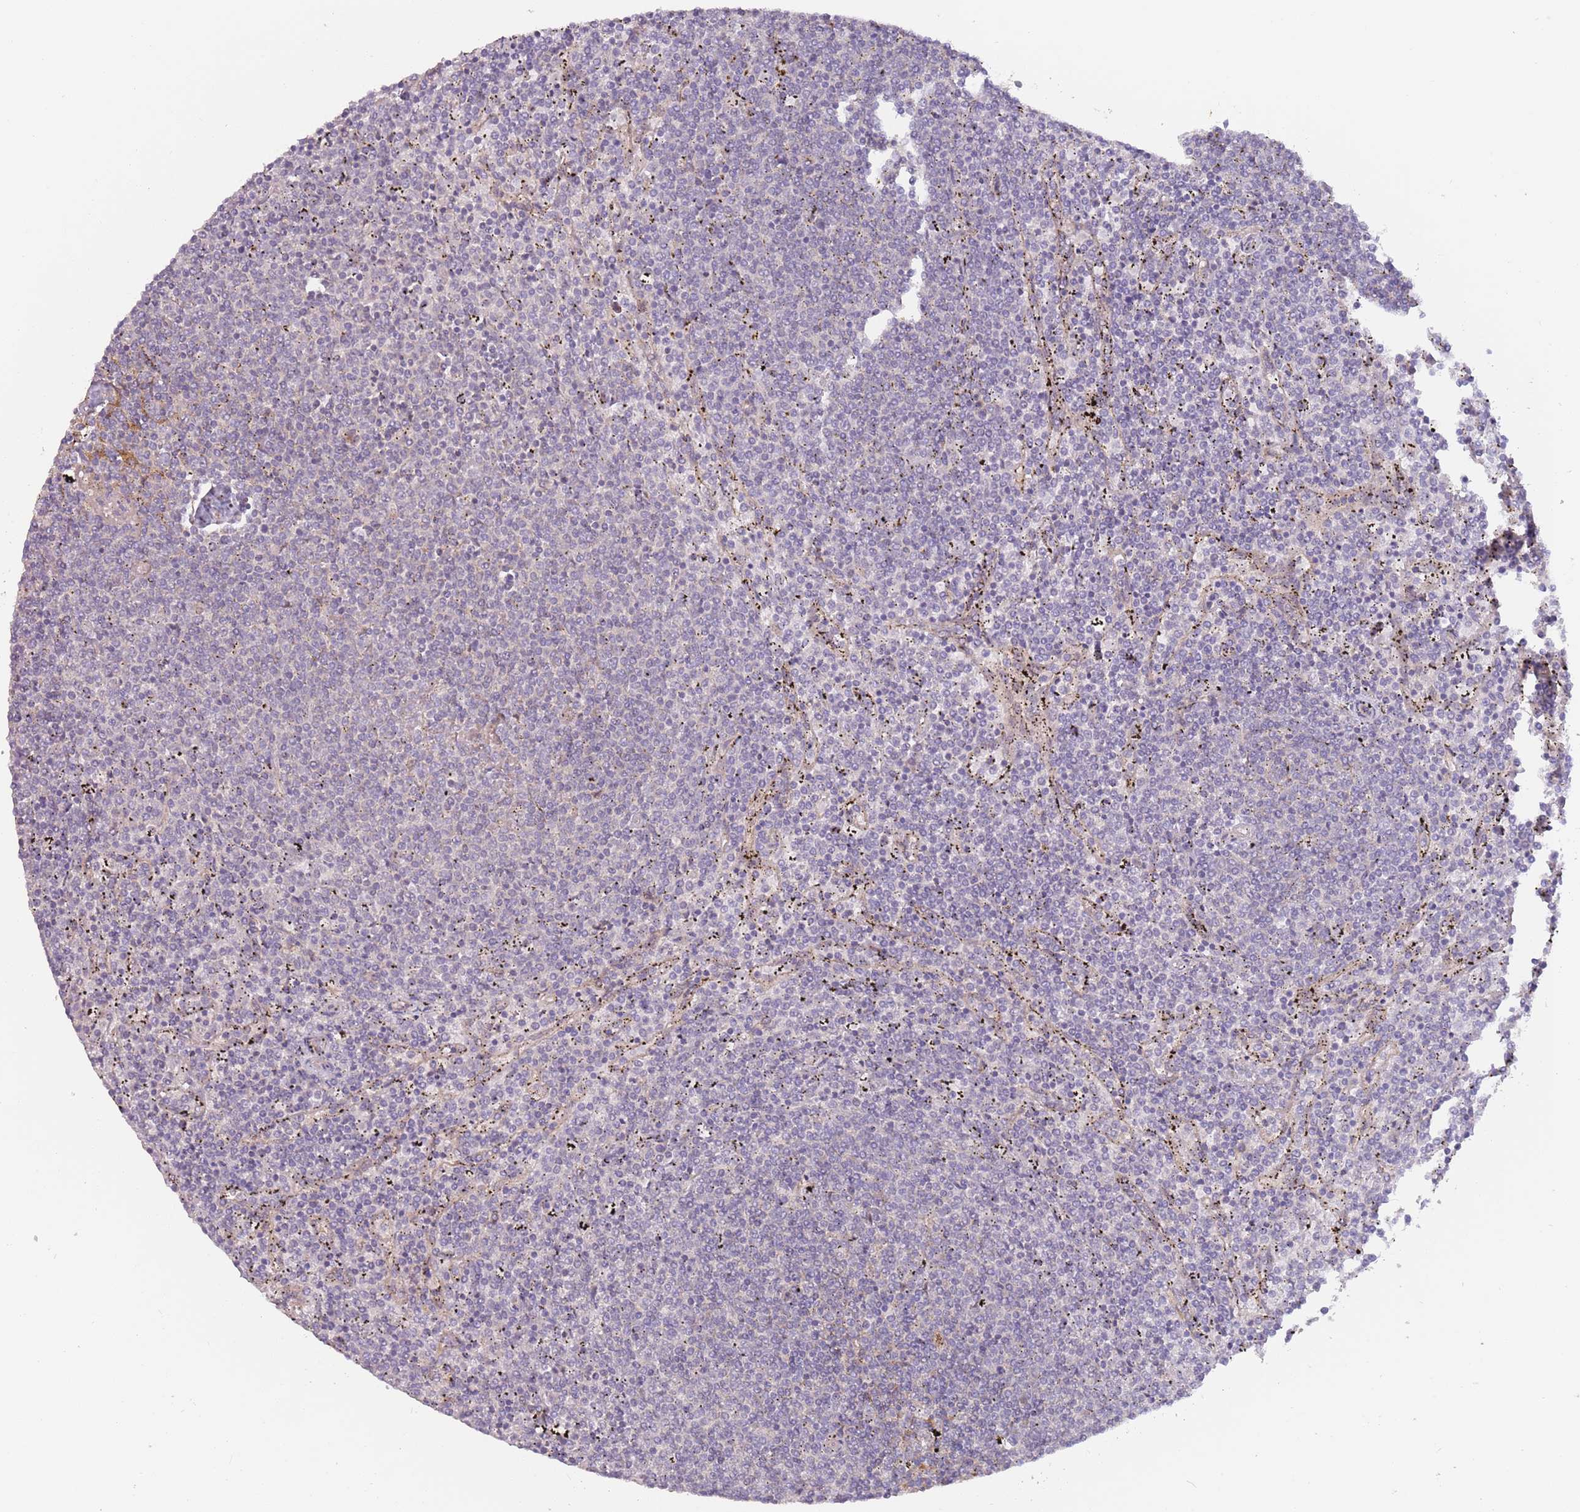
{"staining": {"intensity": "negative", "quantity": "none", "location": "none"}, "tissue": "lymphoma", "cell_type": "Tumor cells", "image_type": "cancer", "snomed": [{"axis": "morphology", "description": "Malignant lymphoma, non-Hodgkin's type, Low grade"}, {"axis": "topography", "description": "Spleen"}], "caption": "High magnification brightfield microscopy of lymphoma stained with DAB (3,3'-diaminobenzidine) (brown) and counterstained with hematoxylin (blue): tumor cells show no significant positivity.", "gene": "SAV1", "patient": {"sex": "female", "age": 50}}